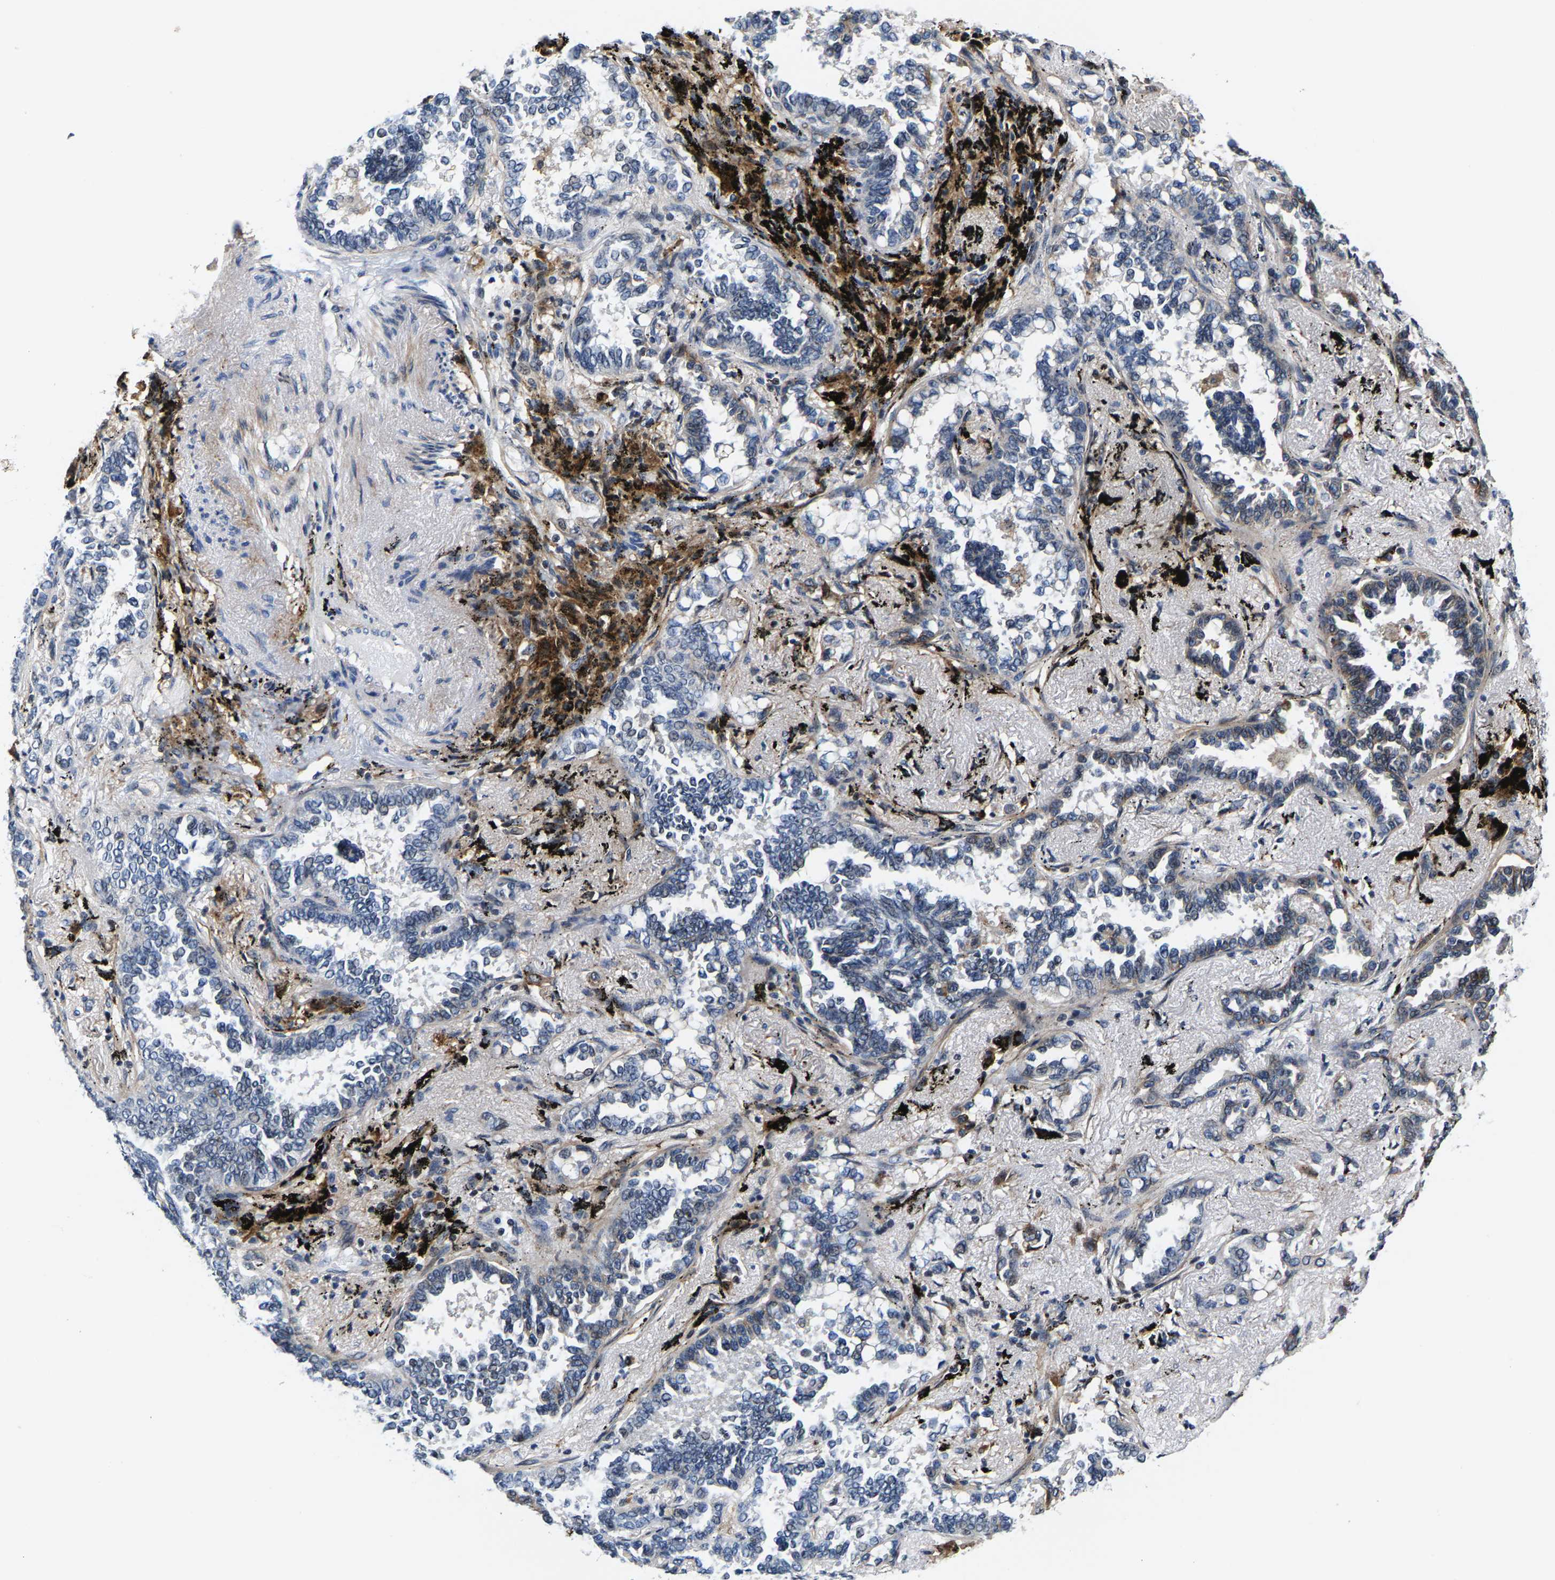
{"staining": {"intensity": "negative", "quantity": "none", "location": "none"}, "tissue": "lung cancer", "cell_type": "Tumor cells", "image_type": "cancer", "snomed": [{"axis": "morphology", "description": "Adenocarcinoma, NOS"}, {"axis": "topography", "description": "Lung"}], "caption": "Immunohistochemical staining of lung adenocarcinoma demonstrates no significant staining in tumor cells.", "gene": "GTPBP10", "patient": {"sex": "male", "age": 59}}